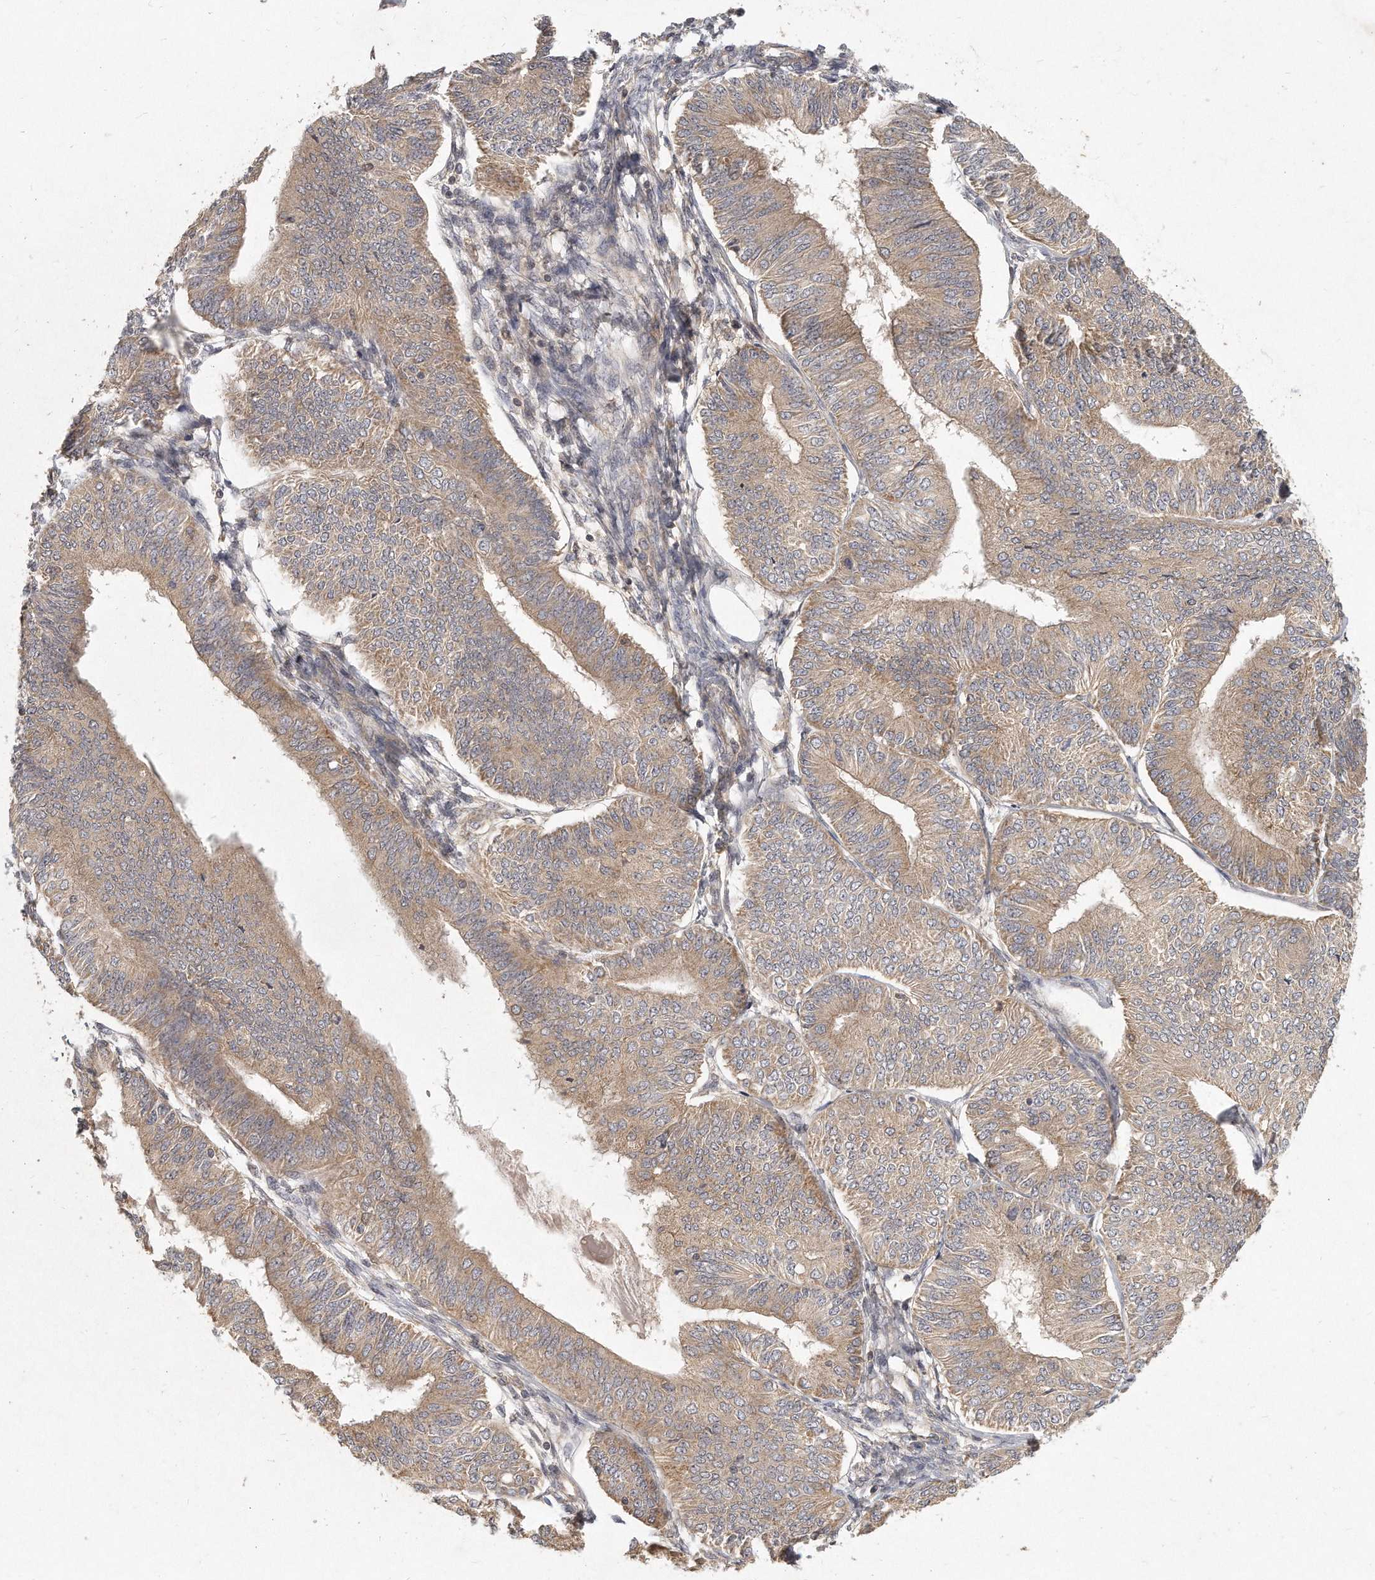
{"staining": {"intensity": "weak", "quantity": ">75%", "location": "cytoplasmic/membranous"}, "tissue": "endometrial cancer", "cell_type": "Tumor cells", "image_type": "cancer", "snomed": [{"axis": "morphology", "description": "Adenocarcinoma, NOS"}, {"axis": "topography", "description": "Endometrium"}], "caption": "Adenocarcinoma (endometrial) stained for a protein (brown) reveals weak cytoplasmic/membranous positive expression in about >75% of tumor cells.", "gene": "LGALS8", "patient": {"sex": "female", "age": 58}}